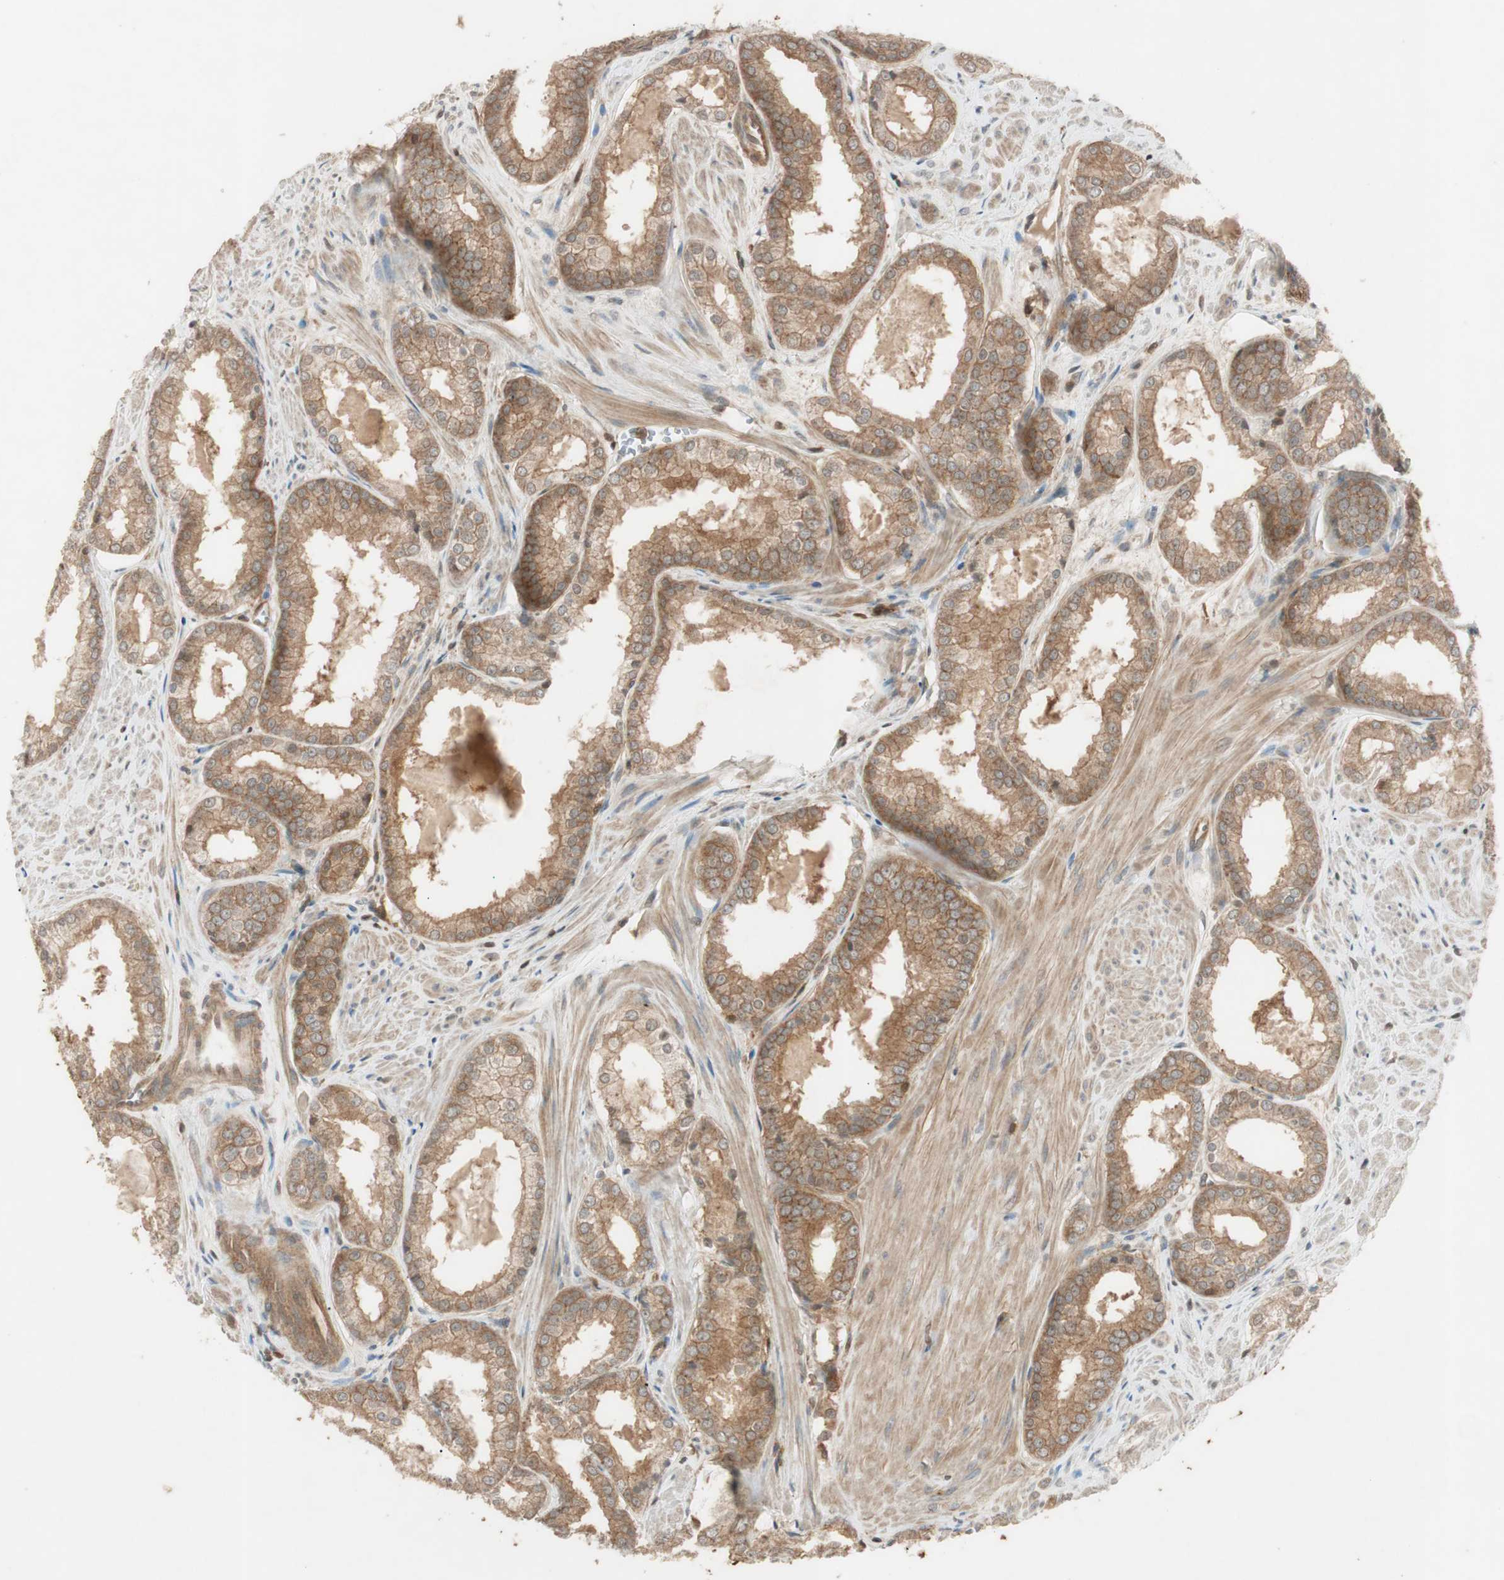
{"staining": {"intensity": "moderate", "quantity": ">75%", "location": "cytoplasmic/membranous"}, "tissue": "prostate cancer", "cell_type": "Tumor cells", "image_type": "cancer", "snomed": [{"axis": "morphology", "description": "Adenocarcinoma, Low grade"}, {"axis": "topography", "description": "Prostate"}], "caption": "IHC (DAB (3,3'-diaminobenzidine)) staining of prostate cancer exhibits moderate cytoplasmic/membranous protein expression in approximately >75% of tumor cells. IHC stains the protein of interest in brown and the nuclei are stained blue.", "gene": "EPHA8", "patient": {"sex": "male", "age": 64}}